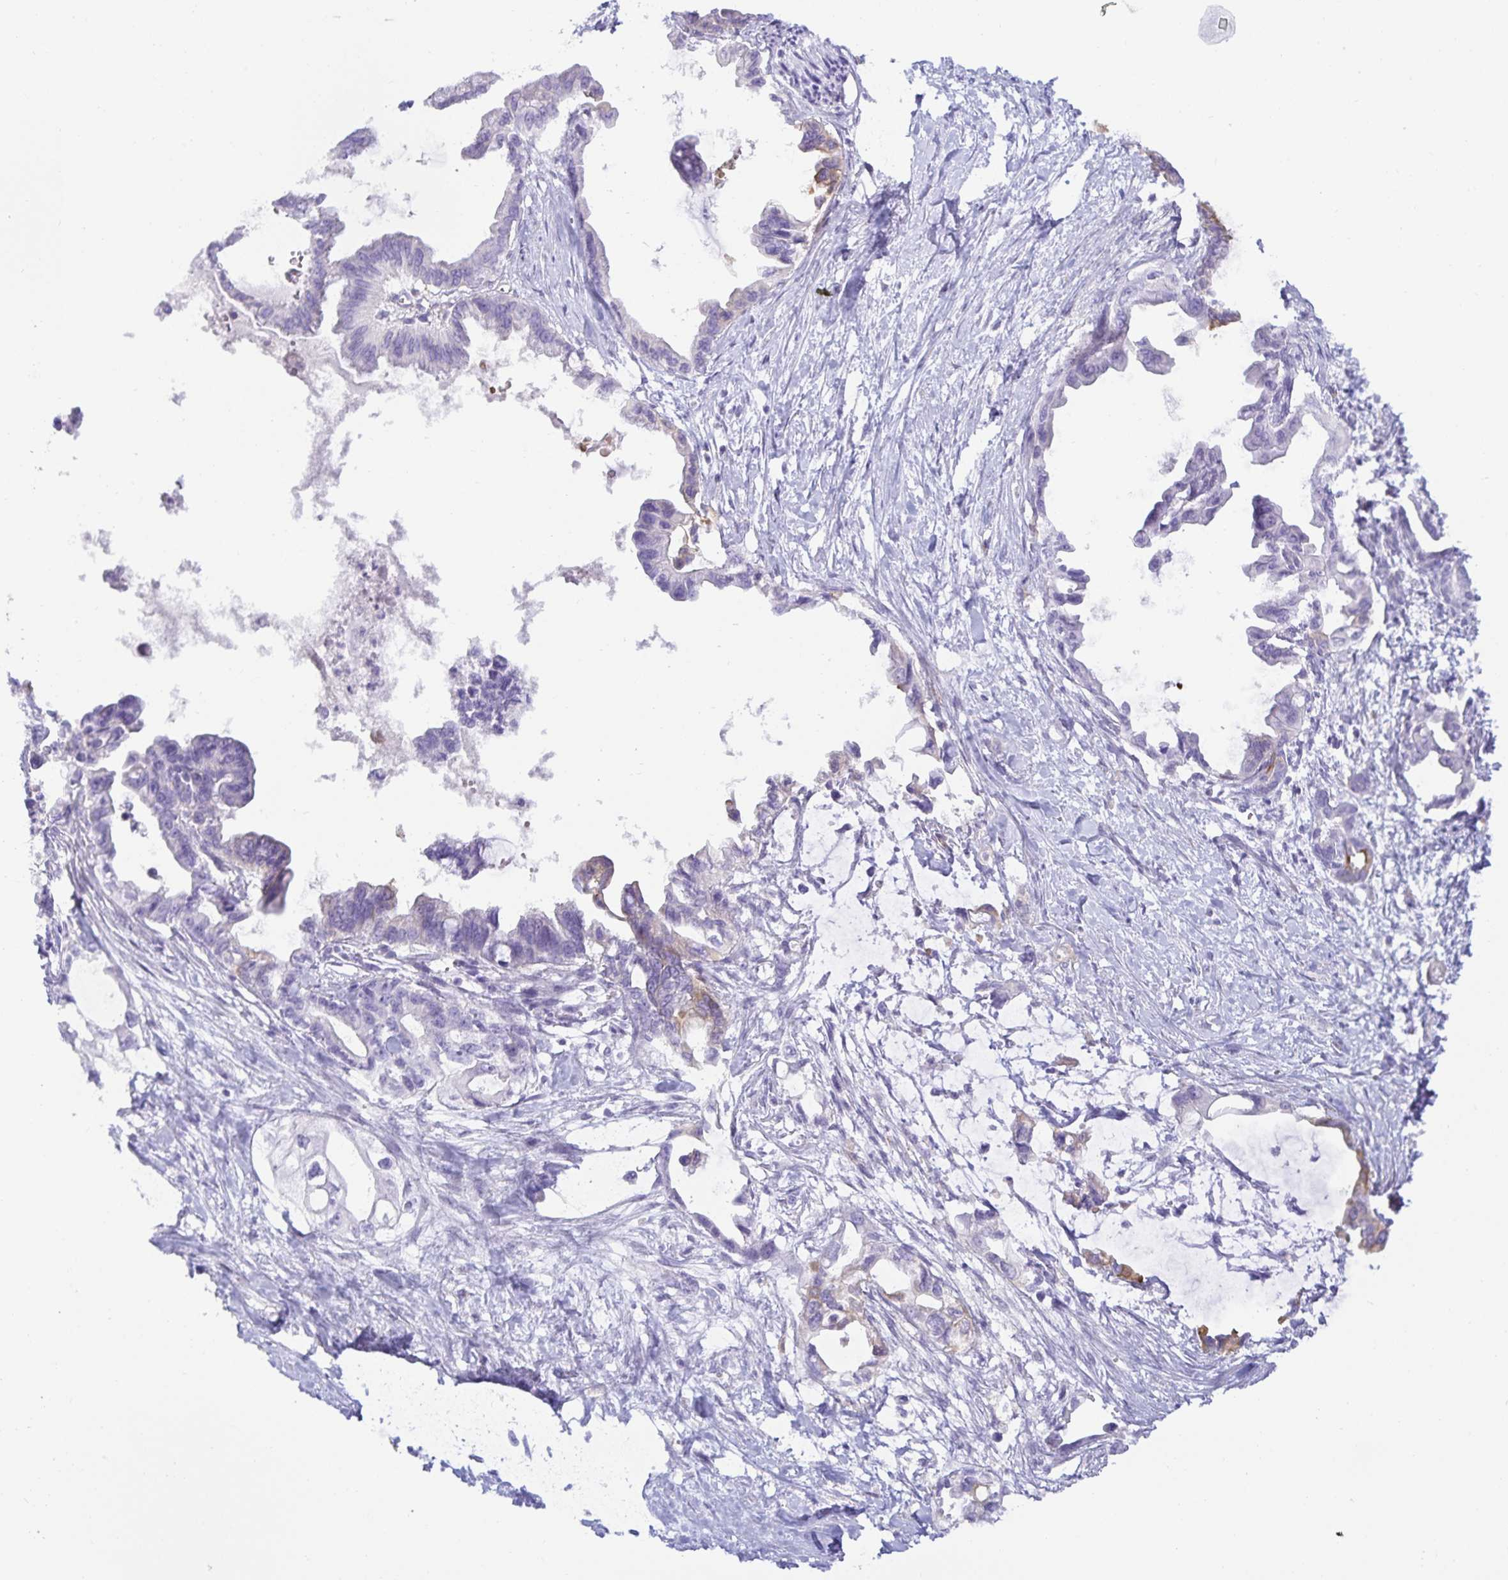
{"staining": {"intensity": "weak", "quantity": "<25%", "location": "cytoplasmic/membranous"}, "tissue": "pancreatic cancer", "cell_type": "Tumor cells", "image_type": "cancer", "snomed": [{"axis": "morphology", "description": "Adenocarcinoma, NOS"}, {"axis": "topography", "description": "Pancreas"}], "caption": "High magnification brightfield microscopy of adenocarcinoma (pancreatic) stained with DAB (3,3'-diaminobenzidine) (brown) and counterstained with hematoxylin (blue): tumor cells show no significant expression. Nuclei are stained in blue.", "gene": "SPAG4", "patient": {"sex": "male", "age": 61}}